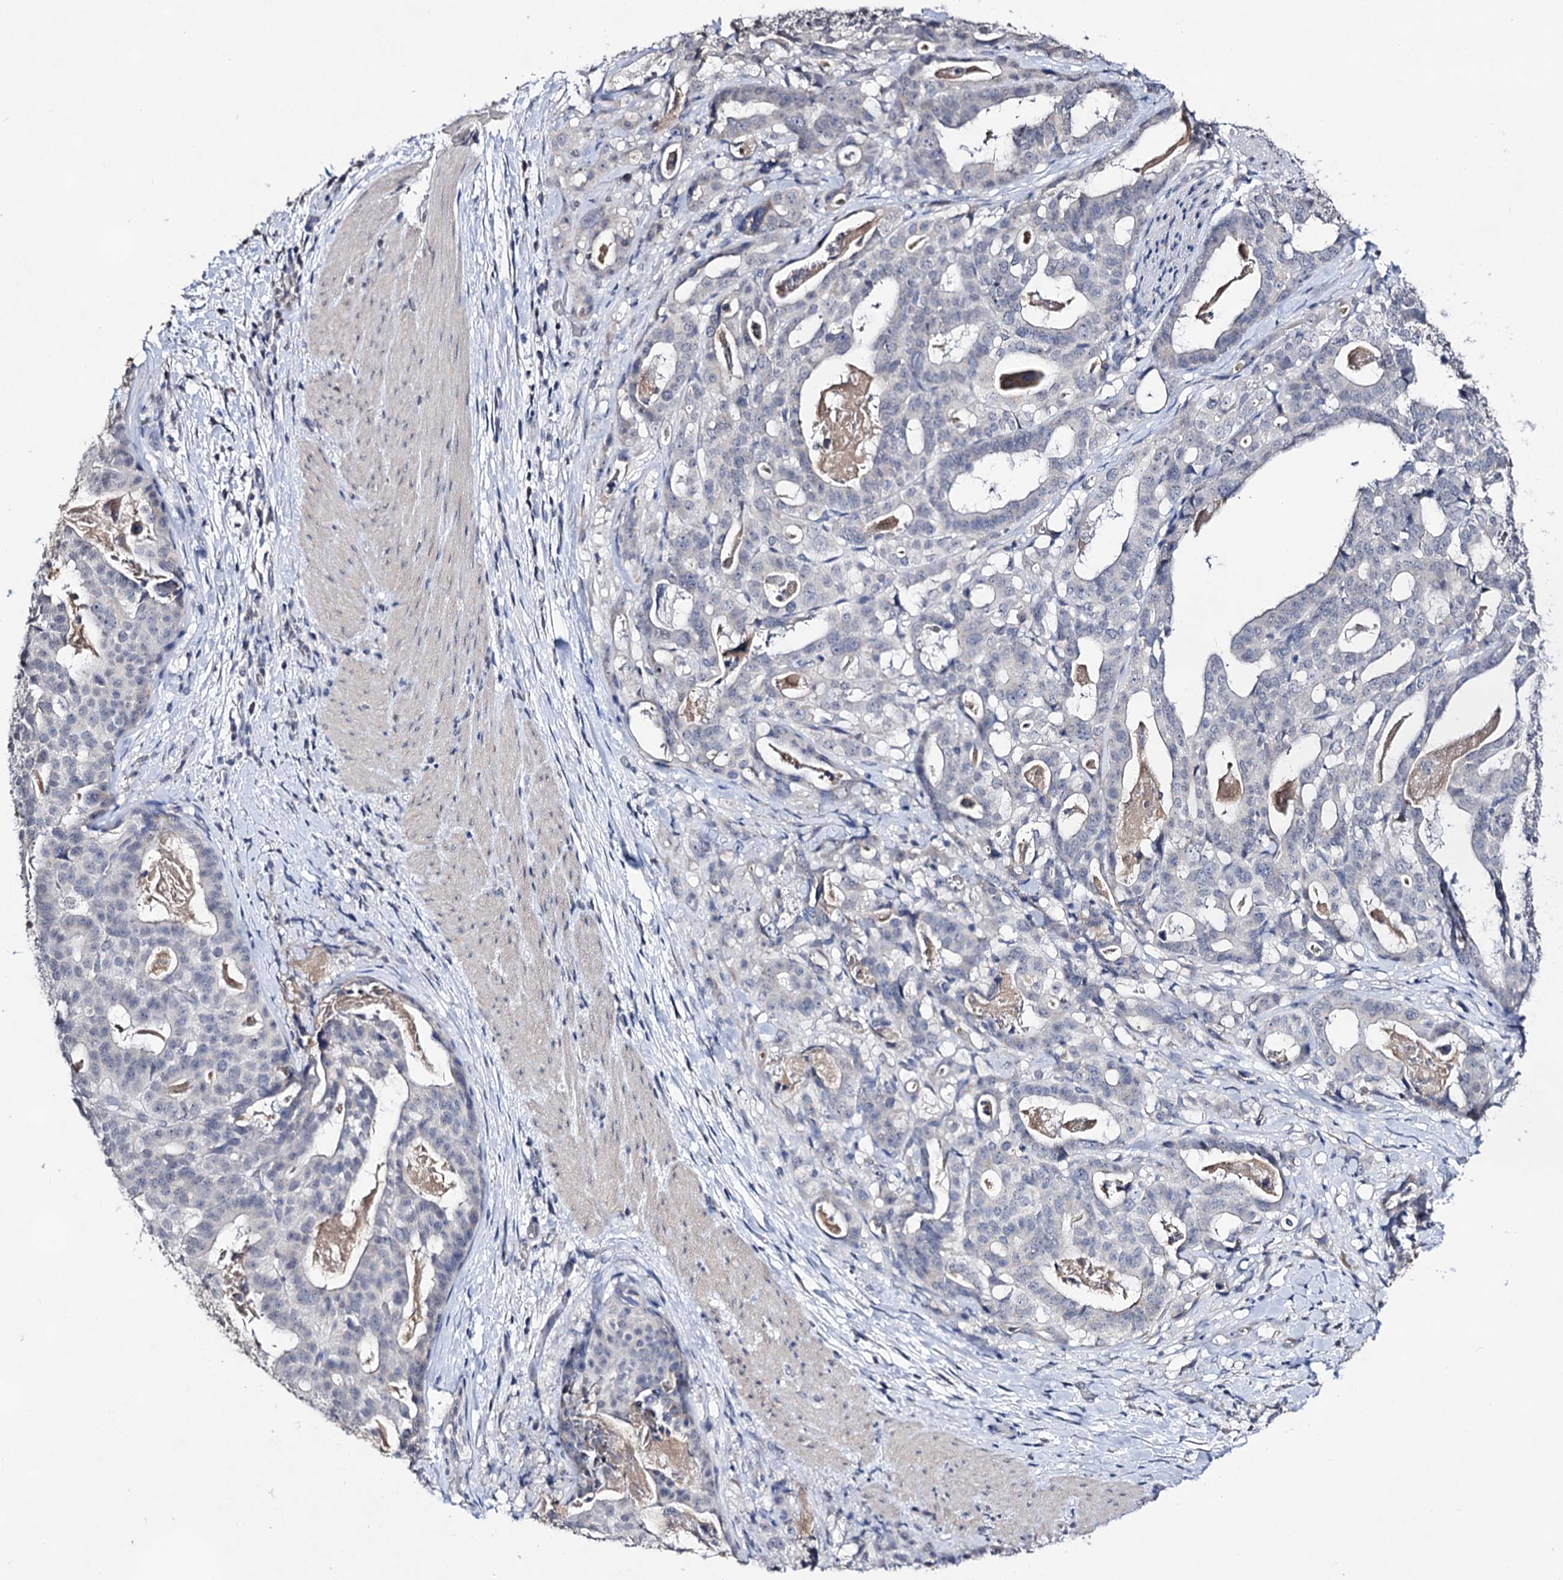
{"staining": {"intensity": "negative", "quantity": "none", "location": "none"}, "tissue": "stomach cancer", "cell_type": "Tumor cells", "image_type": "cancer", "snomed": [{"axis": "morphology", "description": "Adenocarcinoma, NOS"}, {"axis": "topography", "description": "Stomach"}], "caption": "Immunohistochemistry (IHC) of human stomach adenocarcinoma demonstrates no staining in tumor cells. (DAB IHC with hematoxylin counter stain).", "gene": "PLIN1", "patient": {"sex": "male", "age": 48}}